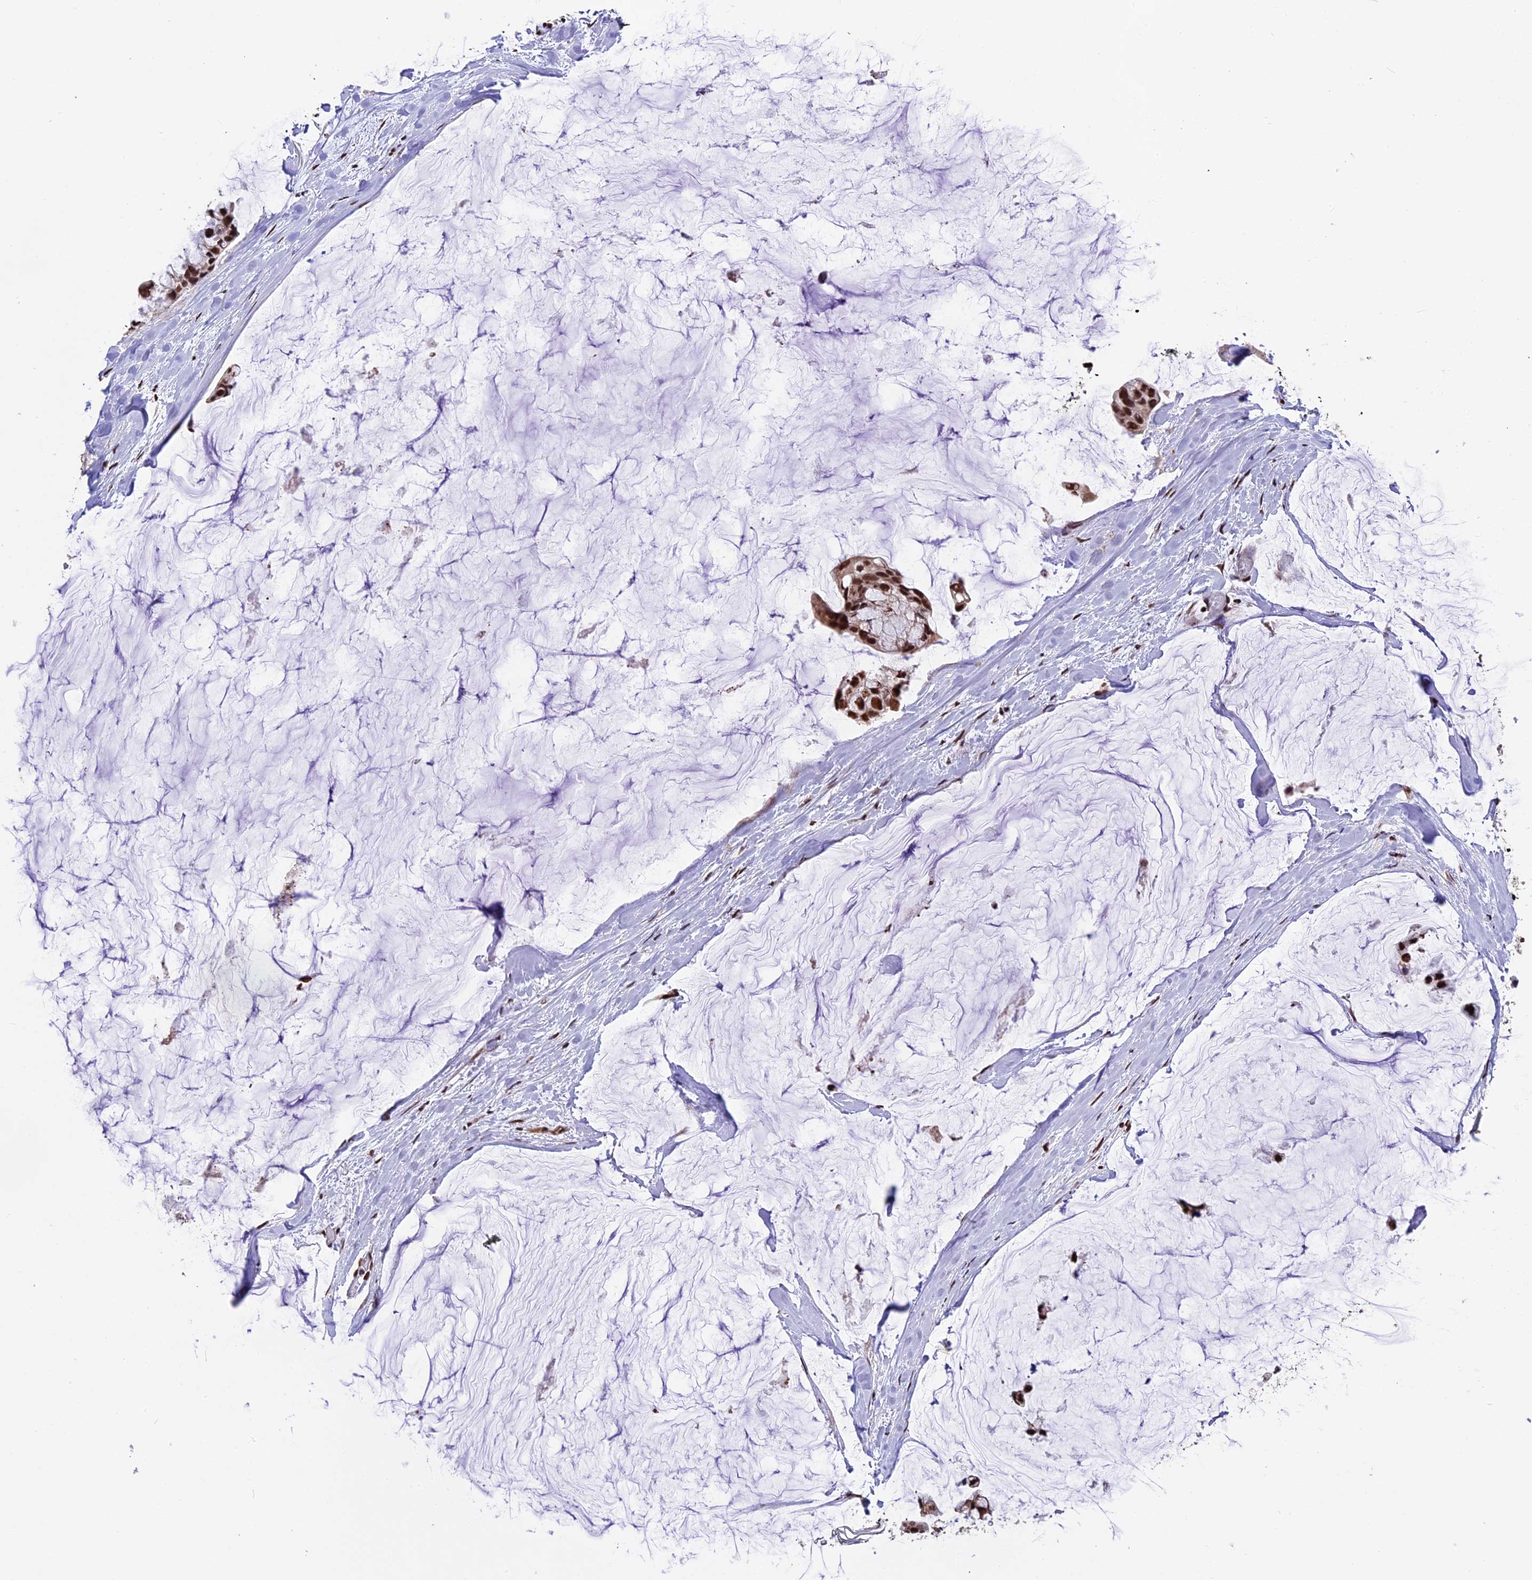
{"staining": {"intensity": "strong", "quantity": ">75%", "location": "nuclear"}, "tissue": "ovarian cancer", "cell_type": "Tumor cells", "image_type": "cancer", "snomed": [{"axis": "morphology", "description": "Cystadenocarcinoma, mucinous, NOS"}, {"axis": "topography", "description": "Ovary"}], "caption": "Immunohistochemical staining of ovarian mucinous cystadenocarcinoma shows high levels of strong nuclear protein positivity in about >75% of tumor cells.", "gene": "POLR3E", "patient": {"sex": "female", "age": 39}}